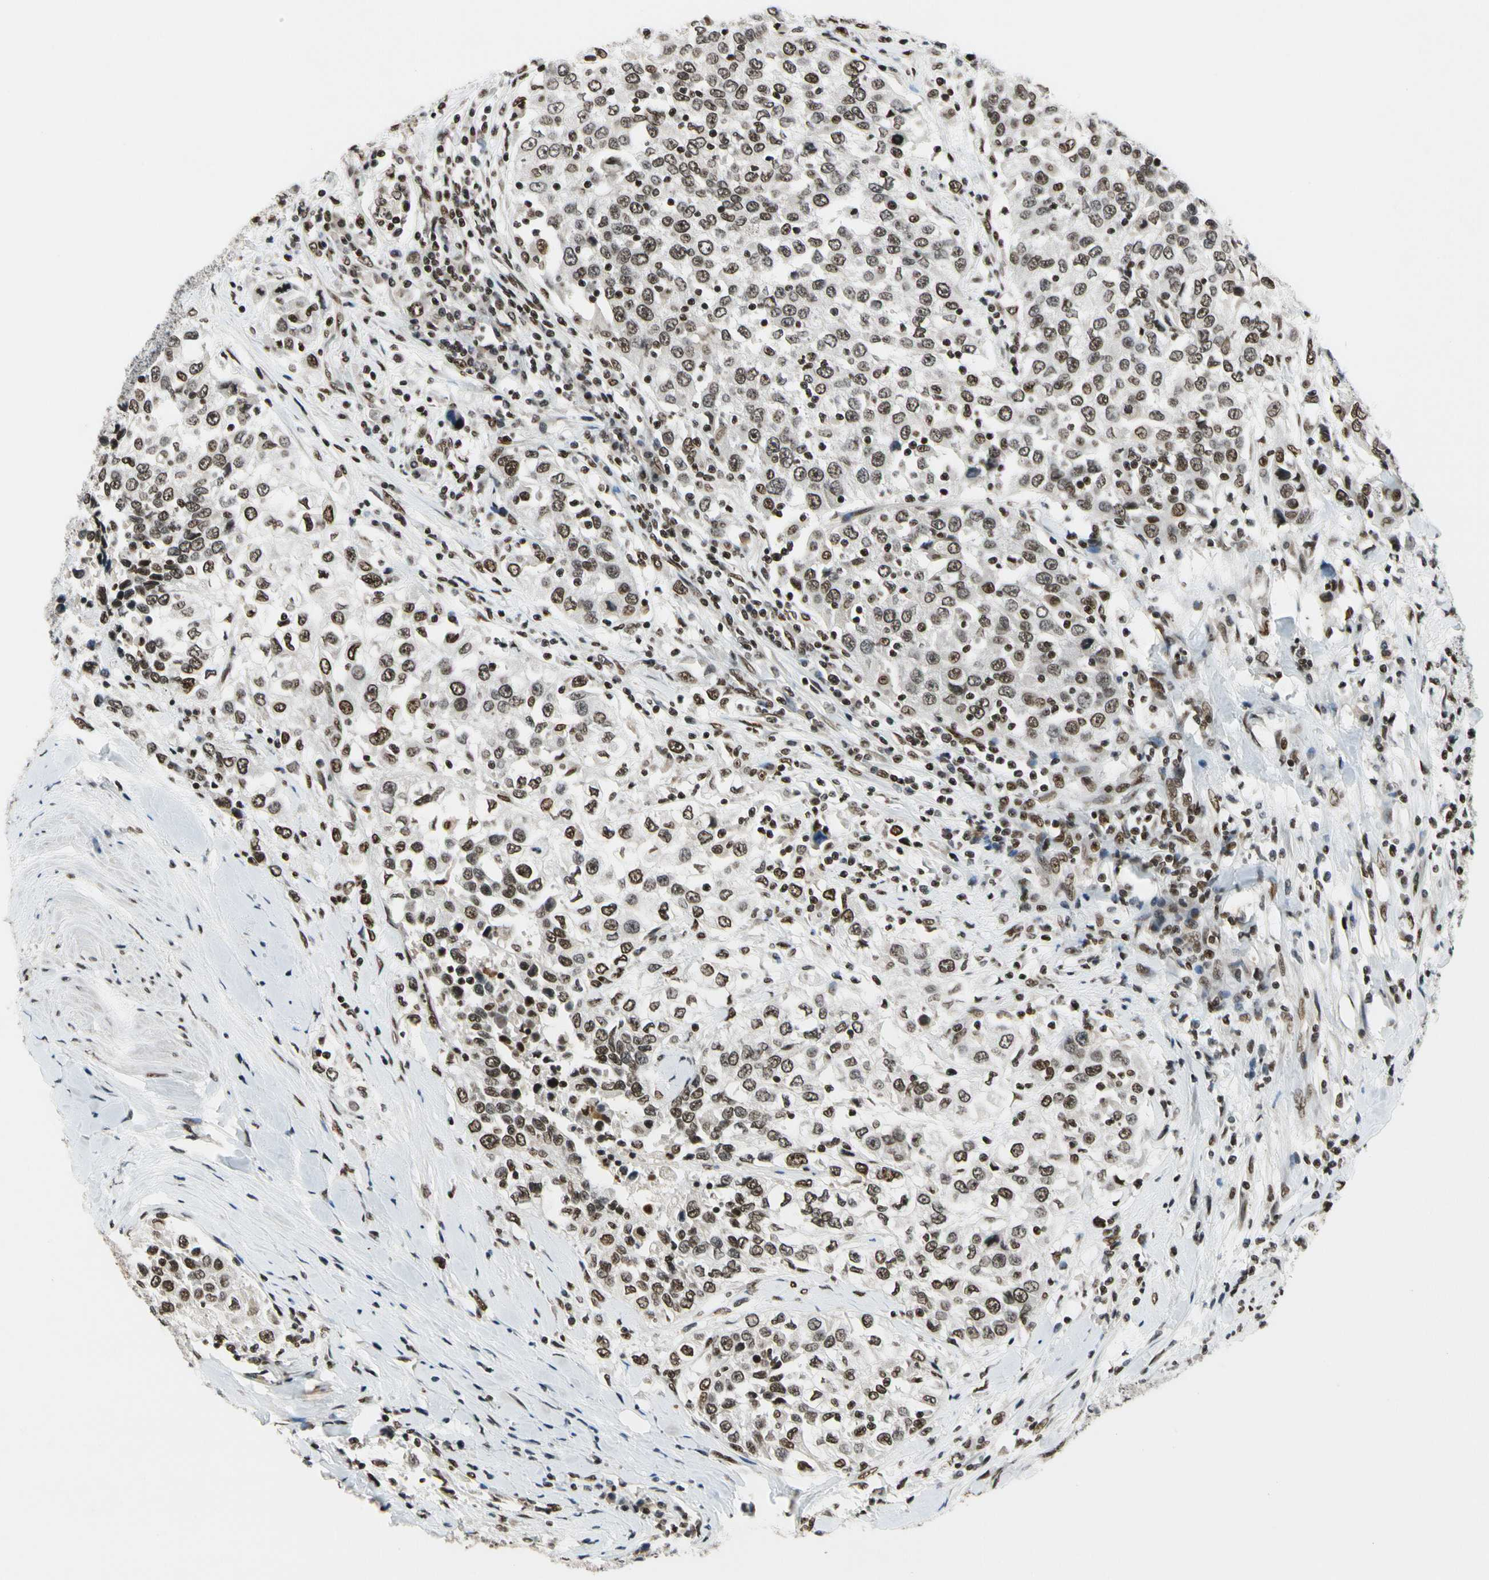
{"staining": {"intensity": "strong", "quantity": "25%-75%", "location": "nuclear"}, "tissue": "urothelial cancer", "cell_type": "Tumor cells", "image_type": "cancer", "snomed": [{"axis": "morphology", "description": "Urothelial carcinoma, High grade"}, {"axis": "topography", "description": "Urinary bladder"}], "caption": "Urothelial carcinoma (high-grade) stained with DAB (3,3'-diaminobenzidine) immunohistochemistry (IHC) shows high levels of strong nuclear positivity in about 25%-75% of tumor cells.", "gene": "RECQL", "patient": {"sex": "female", "age": 80}}